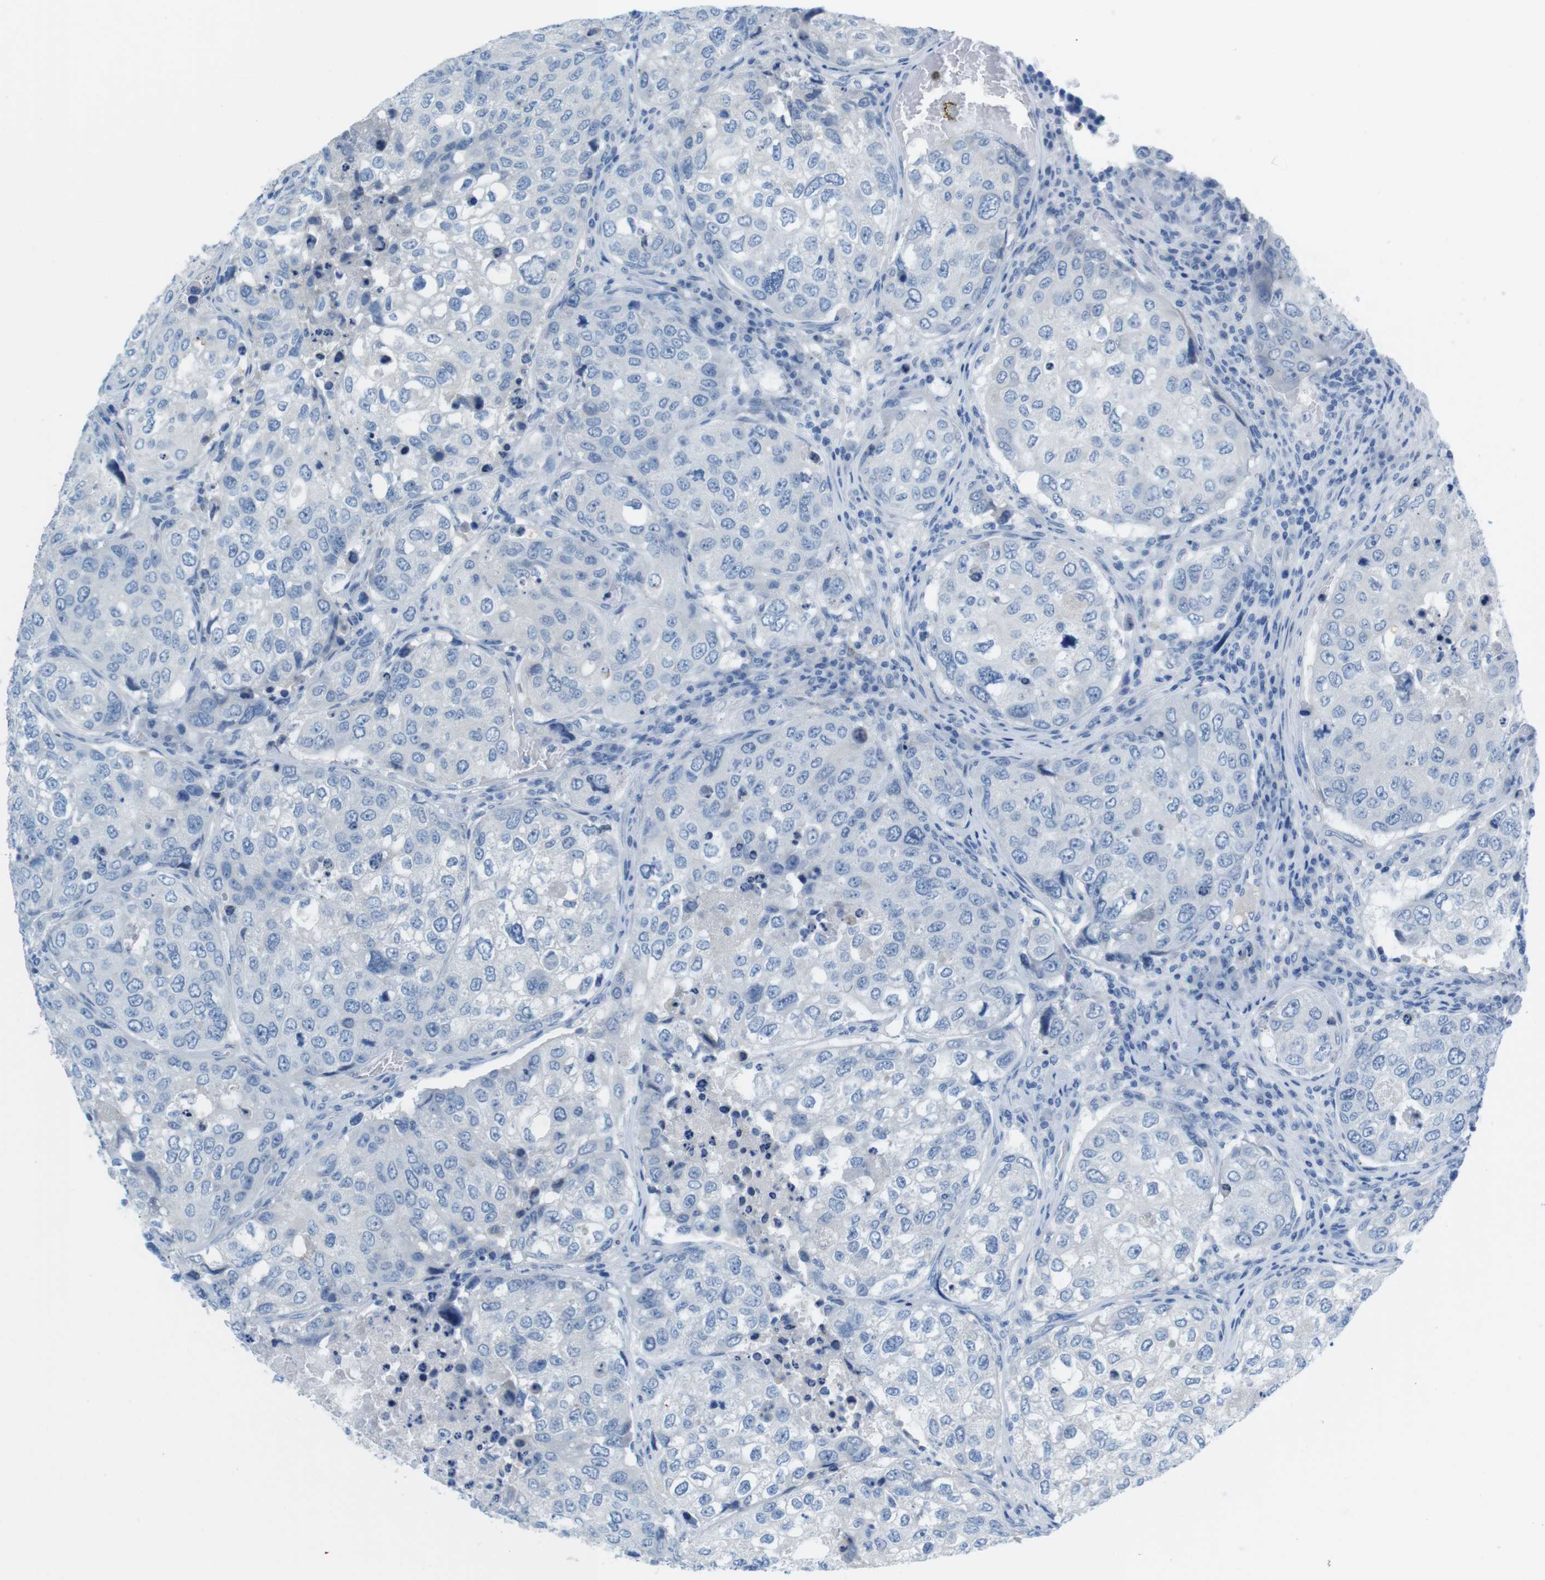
{"staining": {"intensity": "negative", "quantity": "none", "location": "none"}, "tissue": "urothelial cancer", "cell_type": "Tumor cells", "image_type": "cancer", "snomed": [{"axis": "morphology", "description": "Urothelial carcinoma, High grade"}, {"axis": "topography", "description": "Lymph node"}, {"axis": "topography", "description": "Urinary bladder"}], "caption": "High power microscopy histopathology image of an immunohistochemistry histopathology image of urothelial carcinoma (high-grade), revealing no significant positivity in tumor cells.", "gene": "GAP43", "patient": {"sex": "male", "age": 51}}